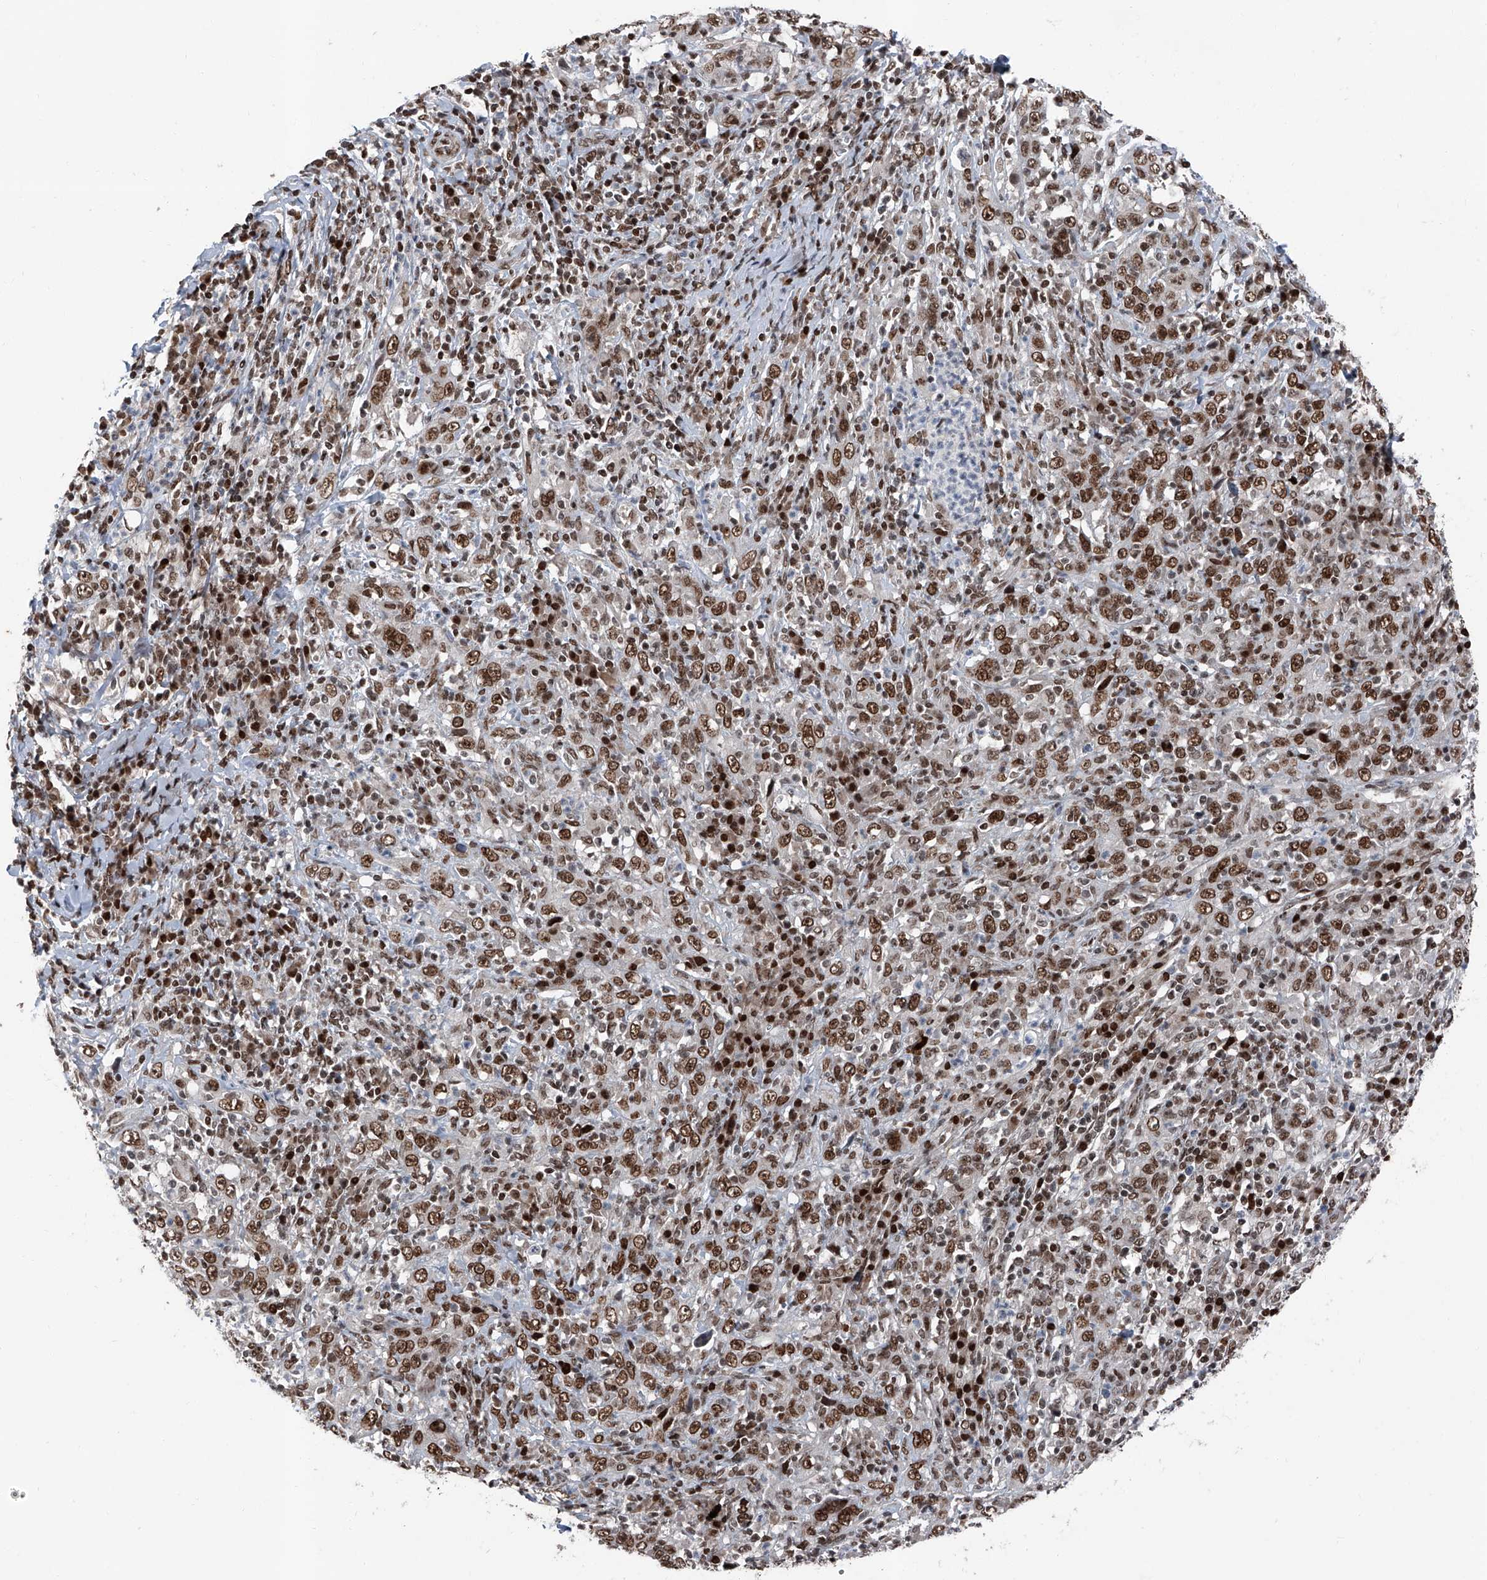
{"staining": {"intensity": "moderate", "quantity": ">75%", "location": "nuclear"}, "tissue": "cervical cancer", "cell_type": "Tumor cells", "image_type": "cancer", "snomed": [{"axis": "morphology", "description": "Squamous cell carcinoma, NOS"}, {"axis": "topography", "description": "Cervix"}], "caption": "Protein staining exhibits moderate nuclear staining in about >75% of tumor cells in cervical cancer.", "gene": "BMI1", "patient": {"sex": "female", "age": 46}}